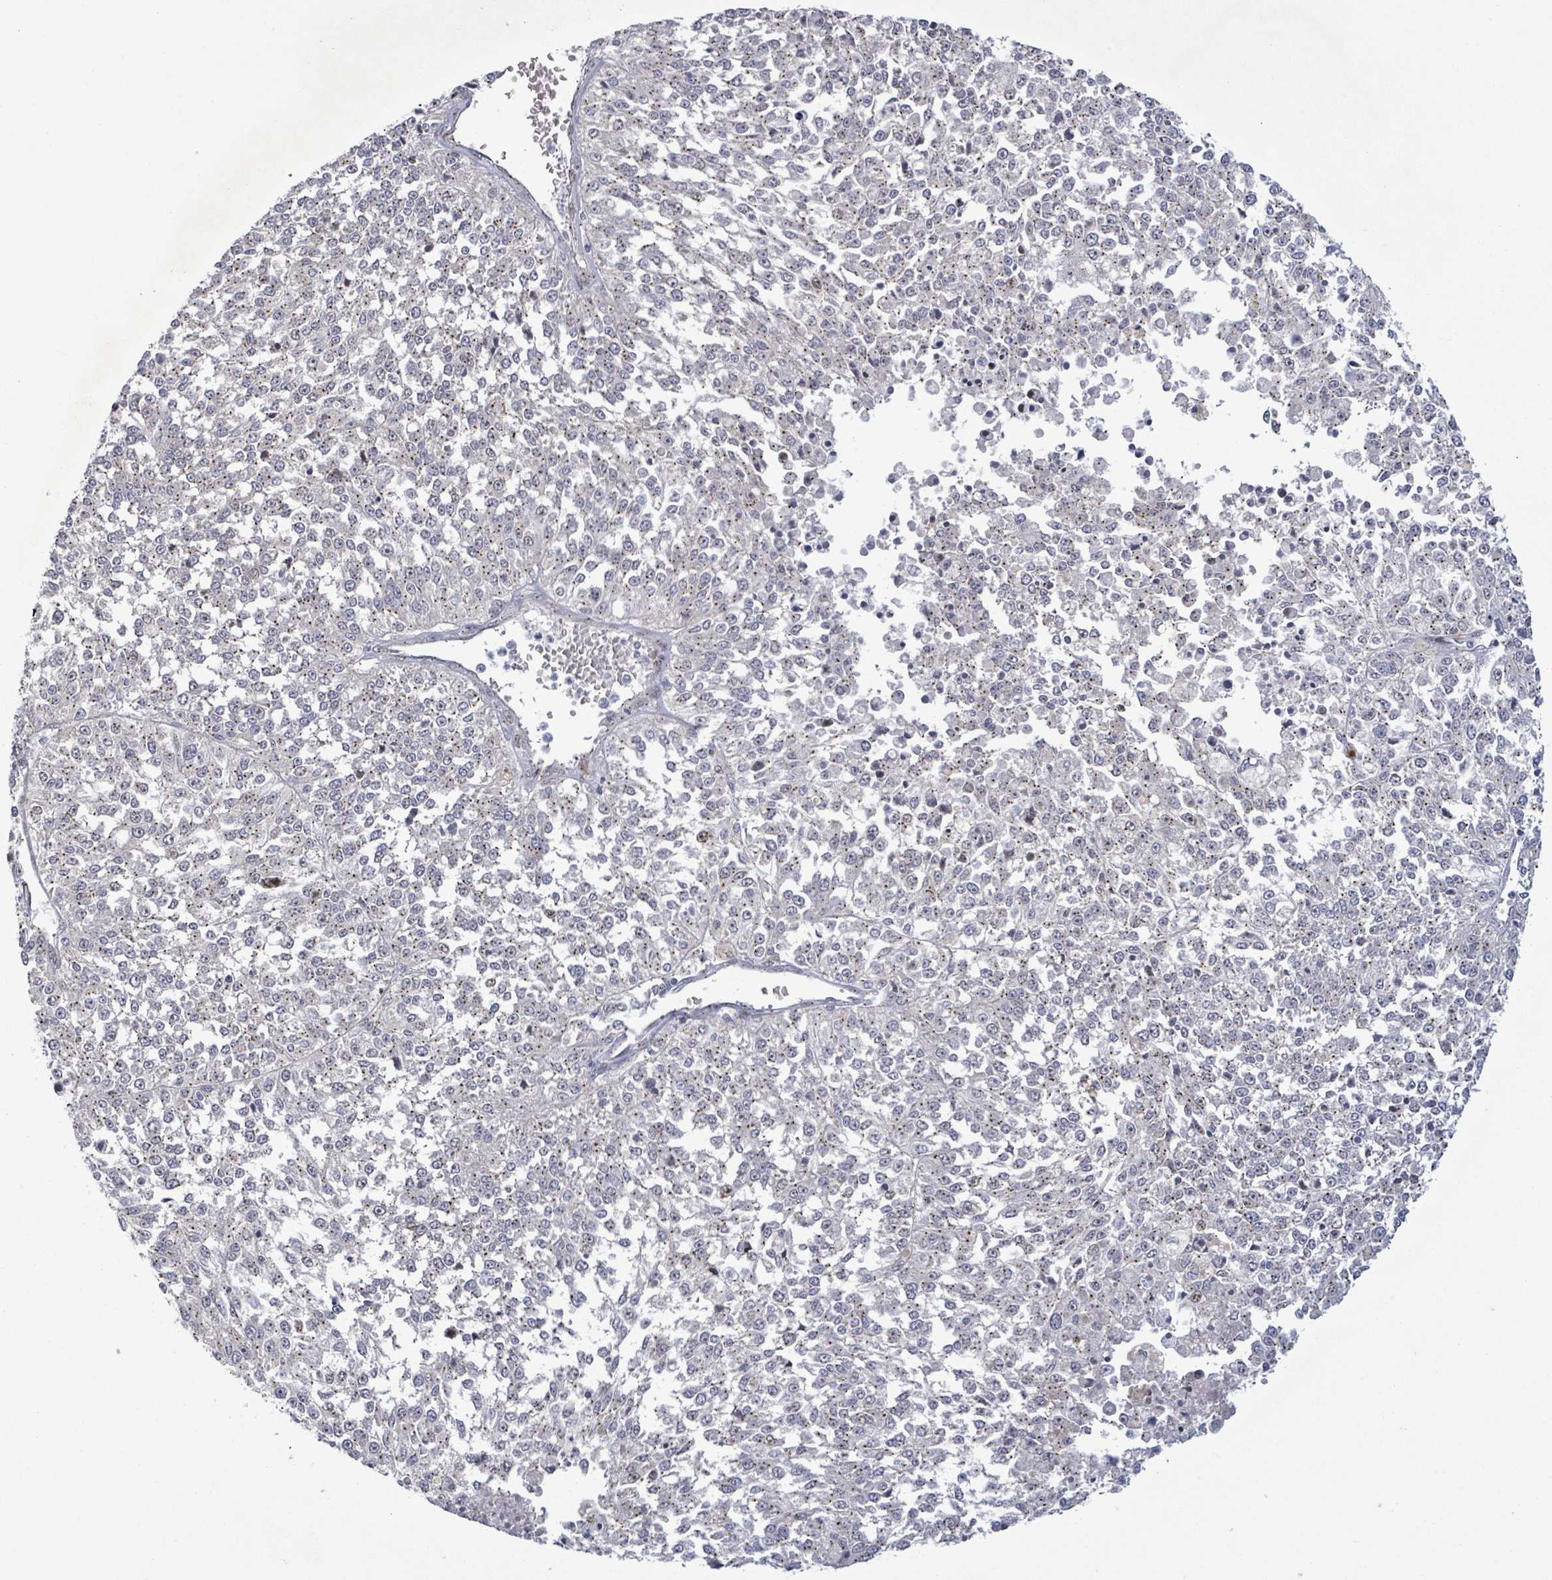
{"staining": {"intensity": "weak", "quantity": "25%-75%", "location": "cytoplasmic/membranous"}, "tissue": "melanoma", "cell_type": "Tumor cells", "image_type": "cancer", "snomed": [{"axis": "morphology", "description": "Malignant melanoma, NOS"}, {"axis": "topography", "description": "Skin"}], "caption": "The micrograph shows immunohistochemical staining of melanoma. There is weak cytoplasmic/membranous staining is identified in approximately 25%-75% of tumor cells.", "gene": "TUSC1", "patient": {"sex": "female", "age": 64}}